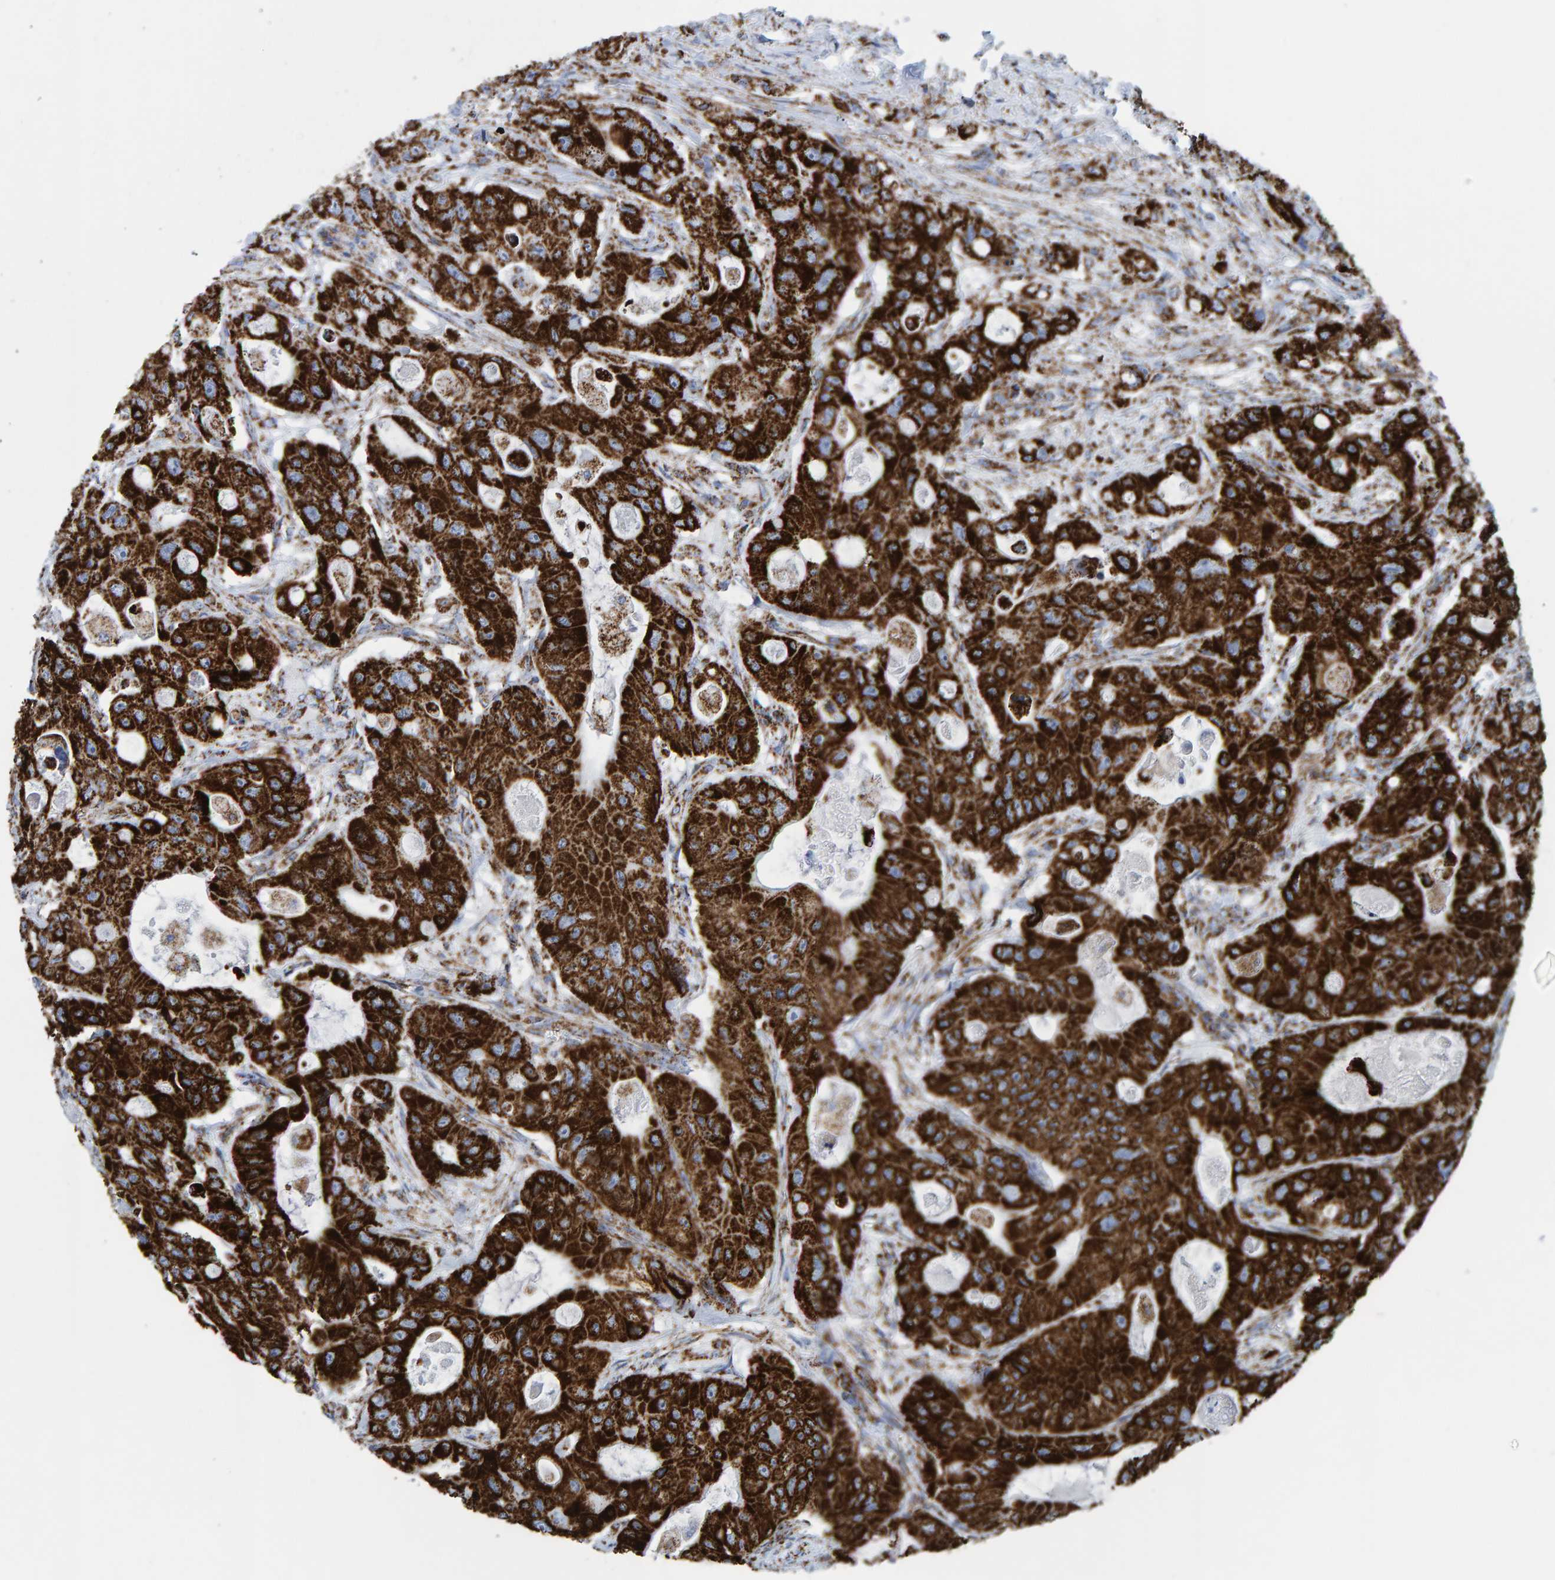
{"staining": {"intensity": "strong", "quantity": ">75%", "location": "cytoplasmic/membranous"}, "tissue": "colorectal cancer", "cell_type": "Tumor cells", "image_type": "cancer", "snomed": [{"axis": "morphology", "description": "Adenocarcinoma, NOS"}, {"axis": "topography", "description": "Colon"}], "caption": "An IHC image of tumor tissue is shown. Protein staining in brown highlights strong cytoplasmic/membranous positivity in colorectal cancer (adenocarcinoma) within tumor cells.", "gene": "ENSG00000262660", "patient": {"sex": "female", "age": 46}}